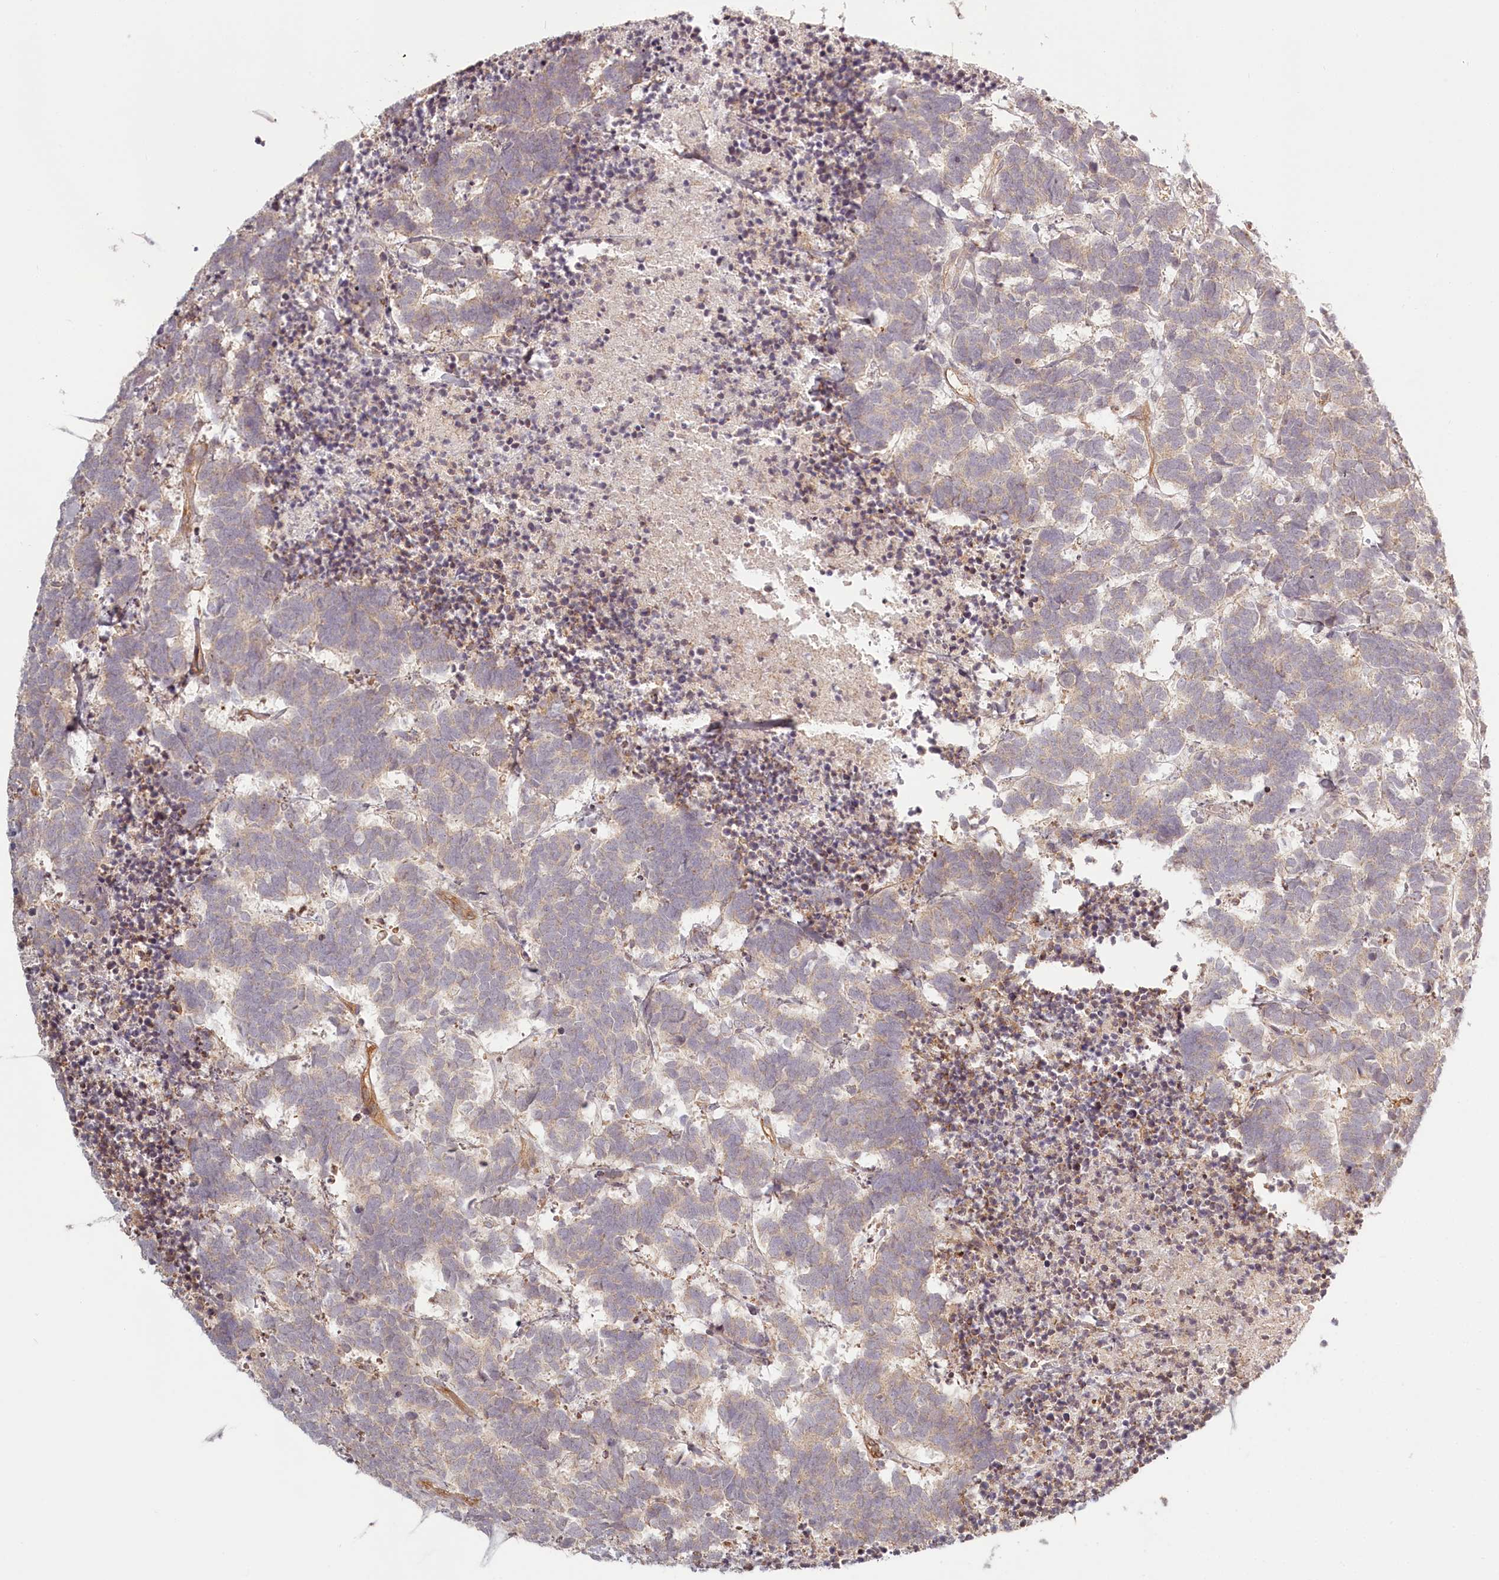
{"staining": {"intensity": "negative", "quantity": "none", "location": "none"}, "tissue": "carcinoid", "cell_type": "Tumor cells", "image_type": "cancer", "snomed": [{"axis": "morphology", "description": "Carcinoma, NOS"}, {"axis": "morphology", "description": "Carcinoid, malignant, NOS"}, {"axis": "topography", "description": "Urinary bladder"}], "caption": "IHC image of carcinoid stained for a protein (brown), which shows no expression in tumor cells.", "gene": "TMIE", "patient": {"sex": "male", "age": 57}}